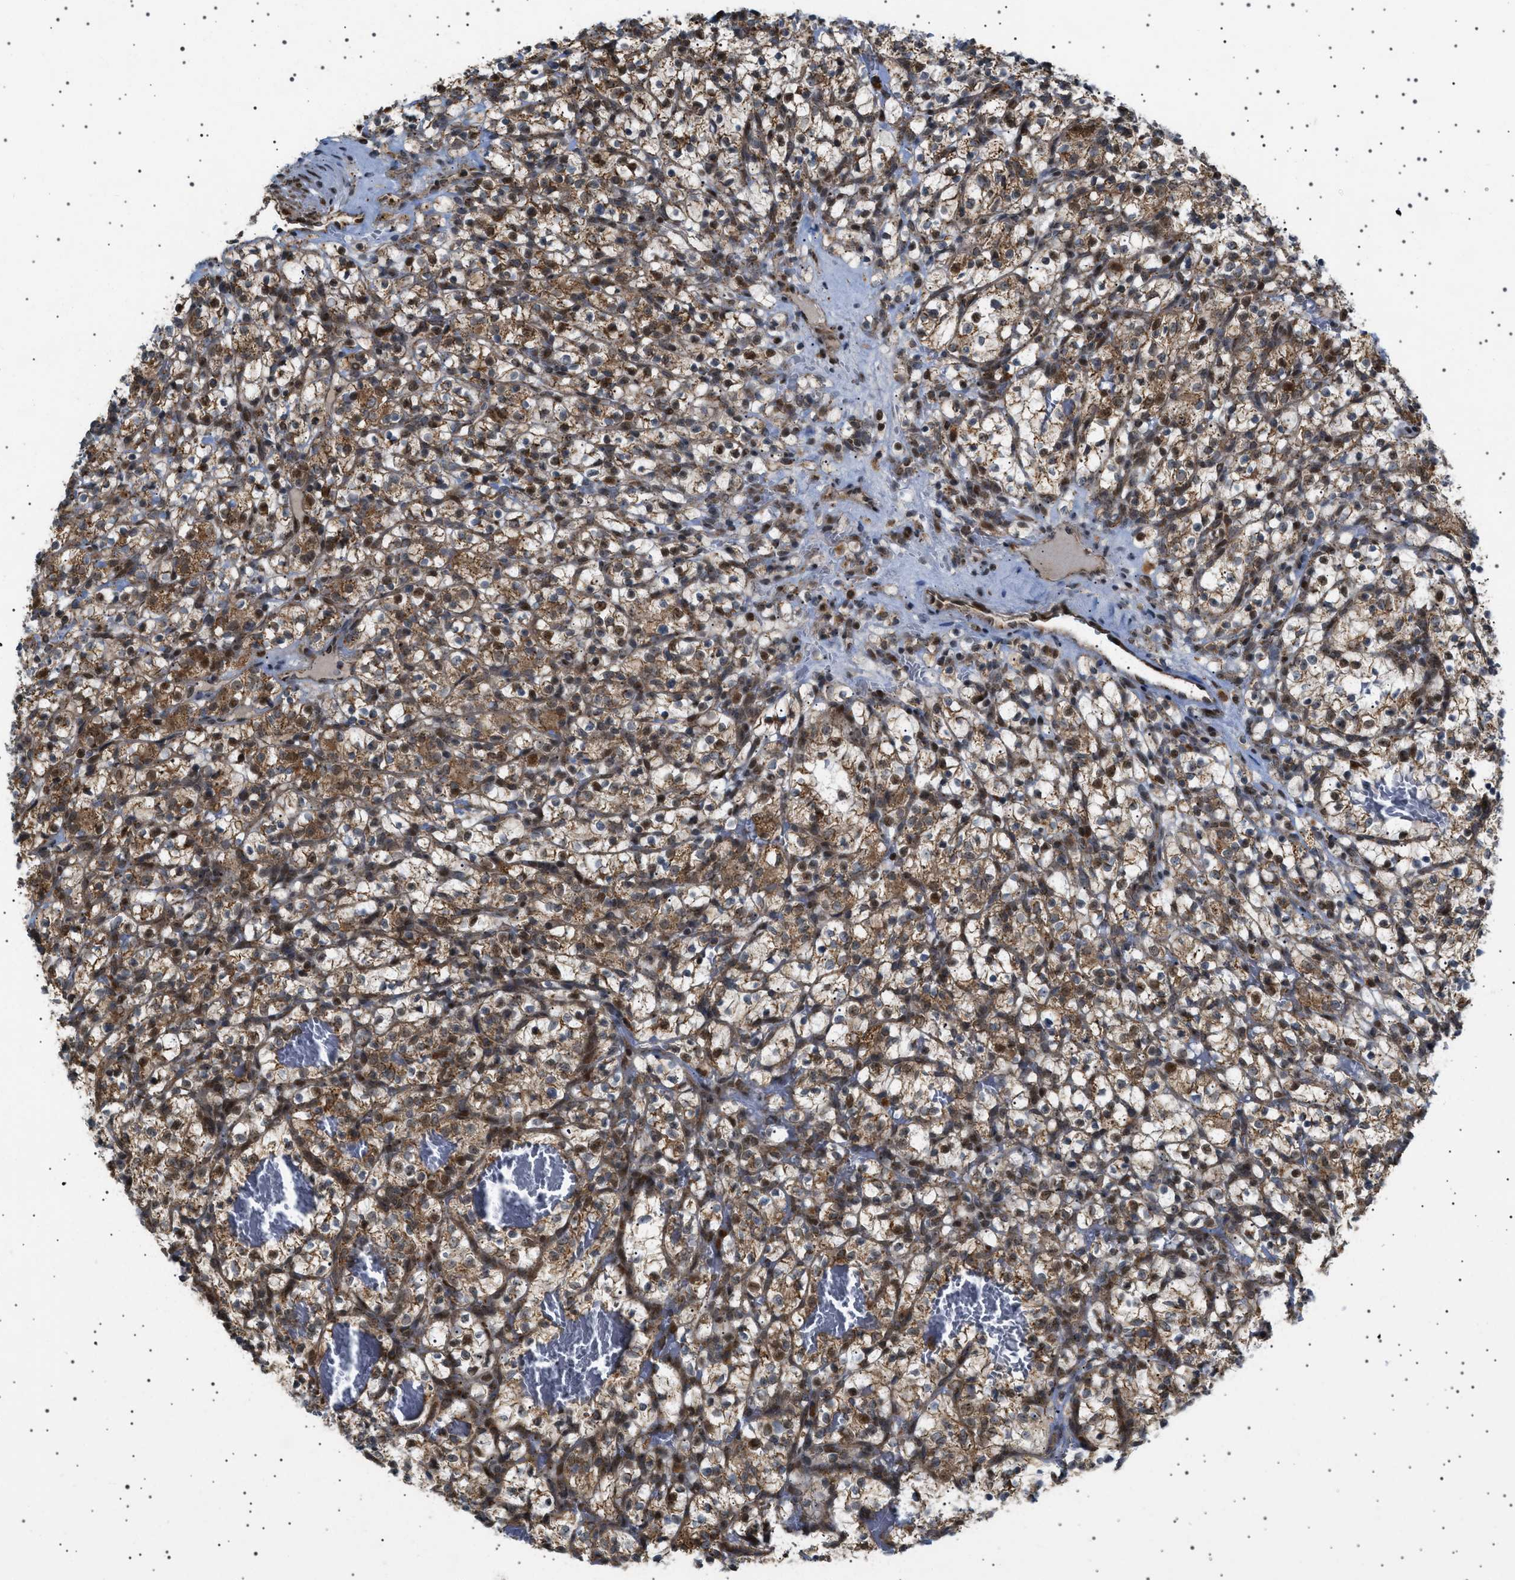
{"staining": {"intensity": "moderate", "quantity": ">75%", "location": "cytoplasmic/membranous,nuclear"}, "tissue": "renal cancer", "cell_type": "Tumor cells", "image_type": "cancer", "snomed": [{"axis": "morphology", "description": "Adenocarcinoma, NOS"}, {"axis": "topography", "description": "Kidney"}], "caption": "Immunohistochemical staining of human renal cancer displays medium levels of moderate cytoplasmic/membranous and nuclear protein expression in approximately >75% of tumor cells.", "gene": "MELK", "patient": {"sex": "female", "age": 57}}